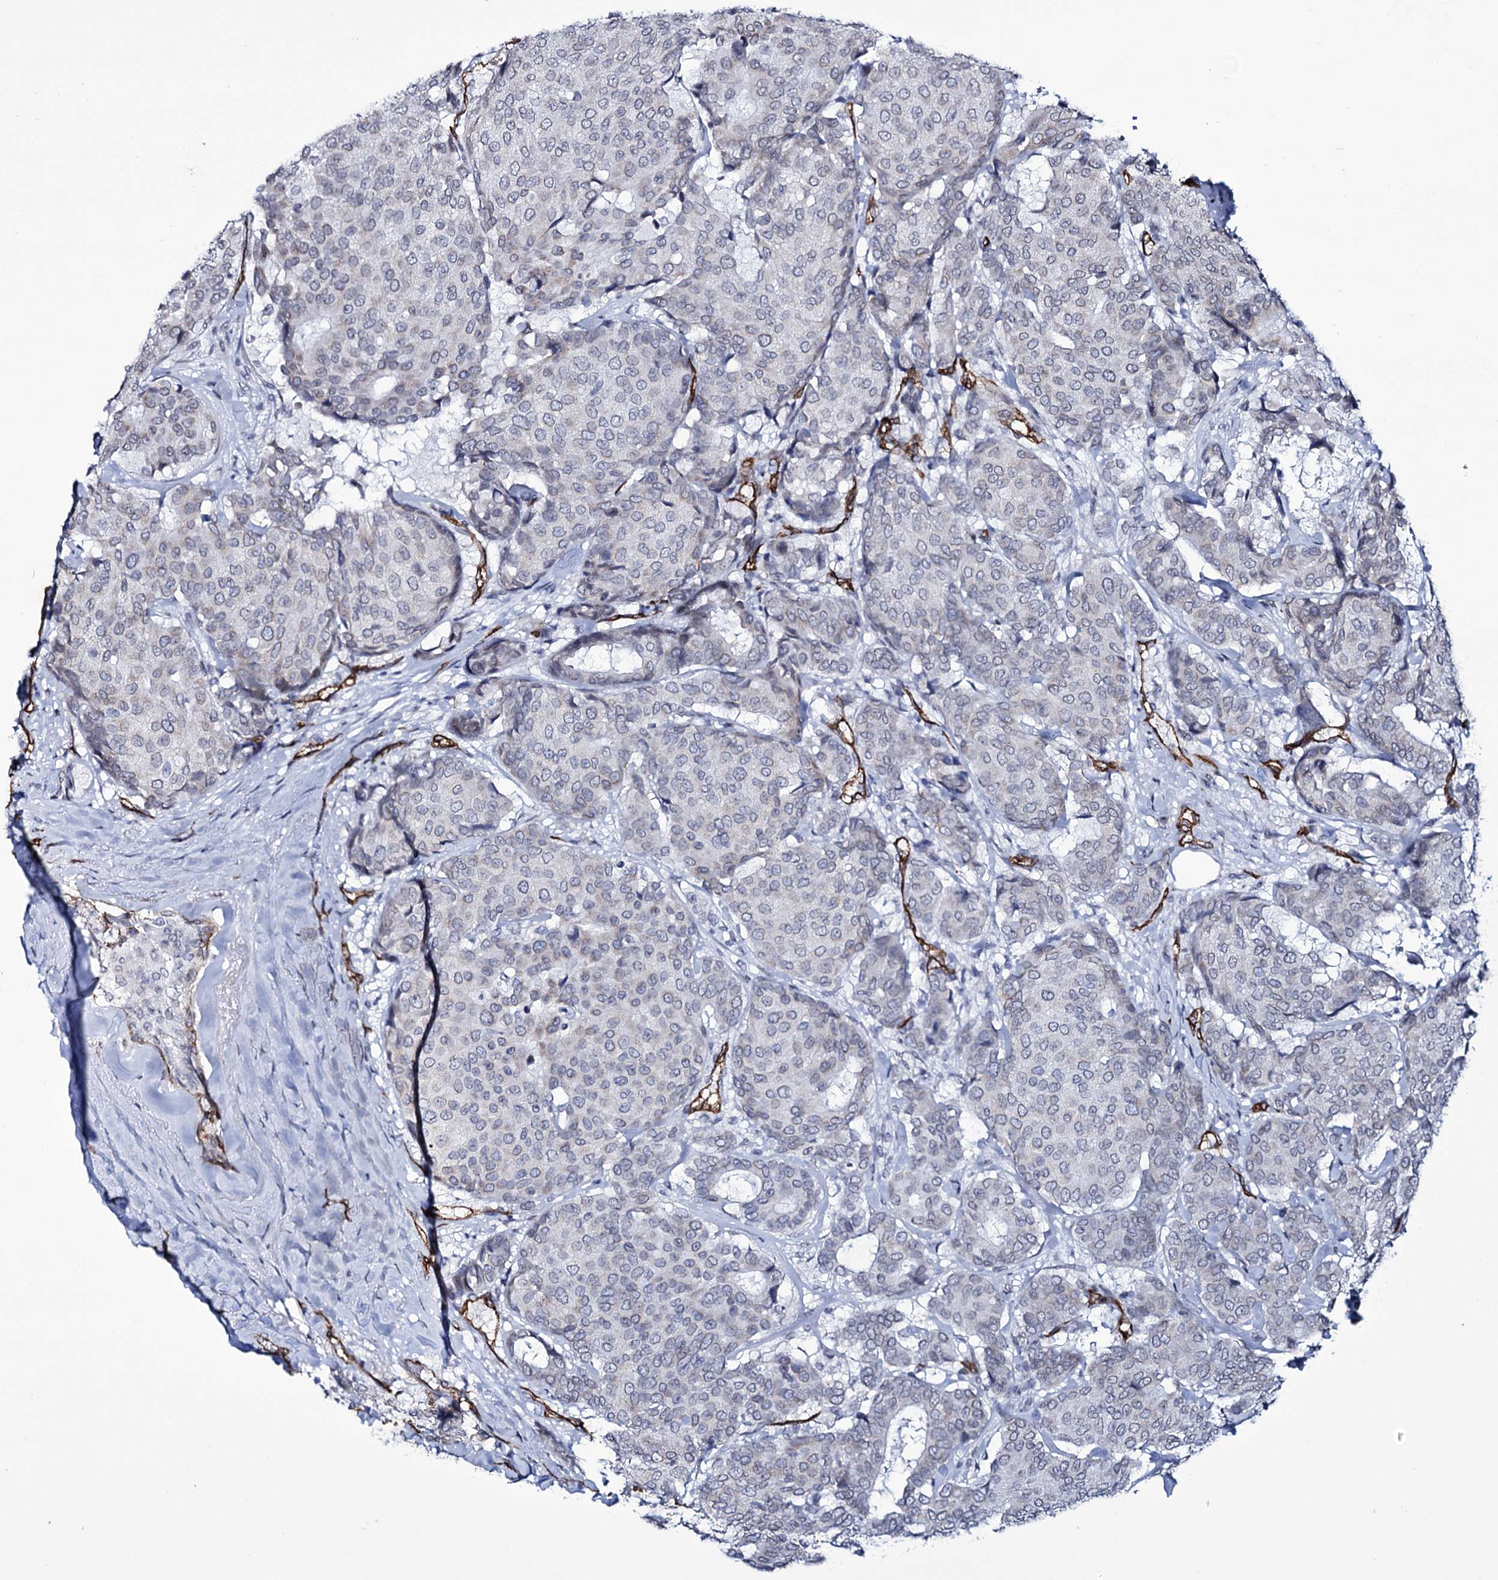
{"staining": {"intensity": "negative", "quantity": "none", "location": "none"}, "tissue": "breast cancer", "cell_type": "Tumor cells", "image_type": "cancer", "snomed": [{"axis": "morphology", "description": "Duct carcinoma"}, {"axis": "topography", "description": "Breast"}], "caption": "The histopathology image displays no significant staining in tumor cells of breast cancer.", "gene": "ZC3H12C", "patient": {"sex": "female", "age": 75}}